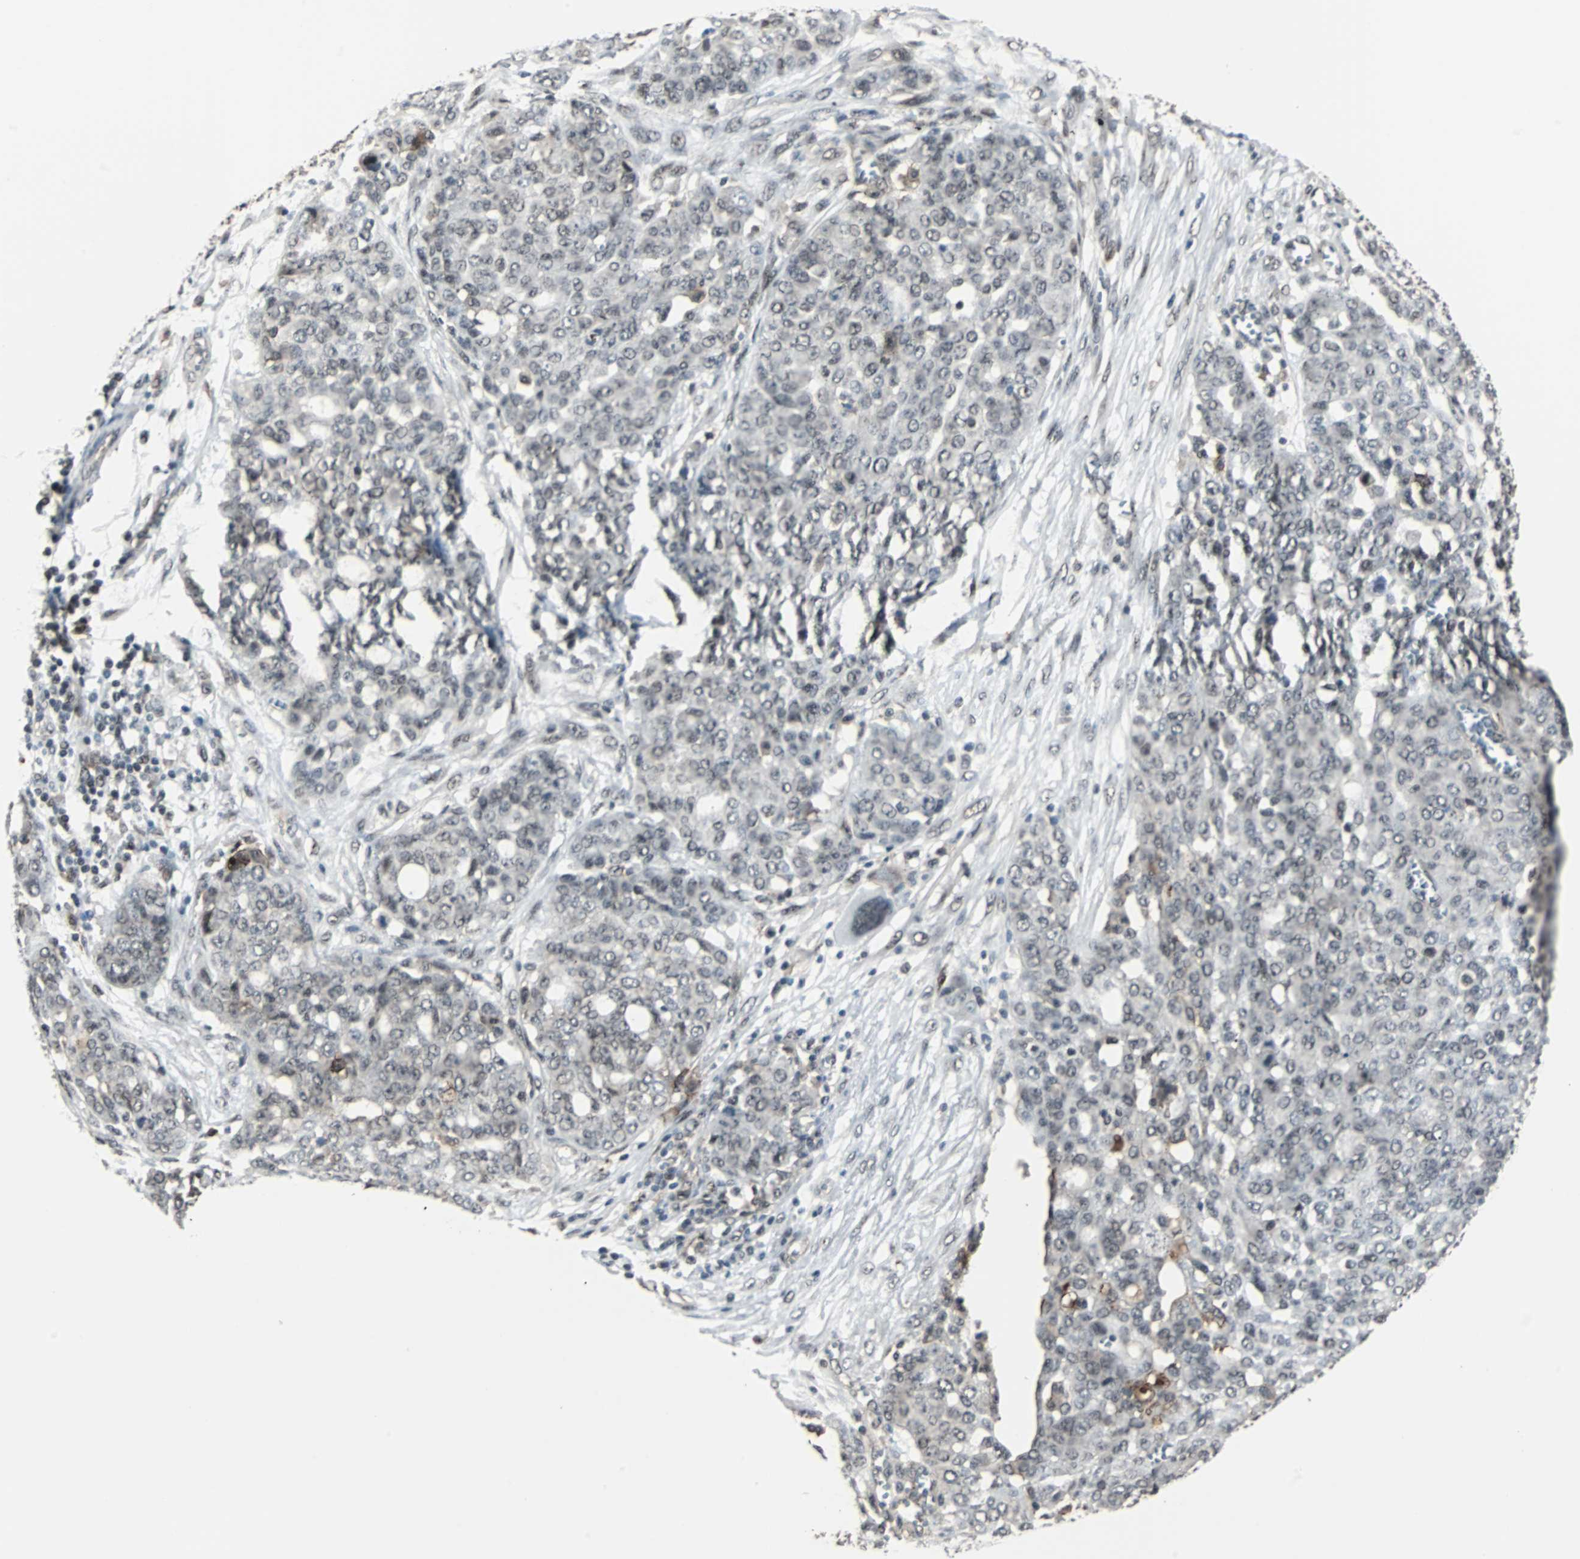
{"staining": {"intensity": "negative", "quantity": "none", "location": "none"}, "tissue": "ovarian cancer", "cell_type": "Tumor cells", "image_type": "cancer", "snomed": [{"axis": "morphology", "description": "Cystadenocarcinoma, serous, NOS"}, {"axis": "topography", "description": "Soft tissue"}, {"axis": "topography", "description": "Ovary"}], "caption": "Tumor cells are negative for brown protein staining in ovarian serous cystadenocarcinoma.", "gene": "MKX", "patient": {"sex": "female", "age": 57}}